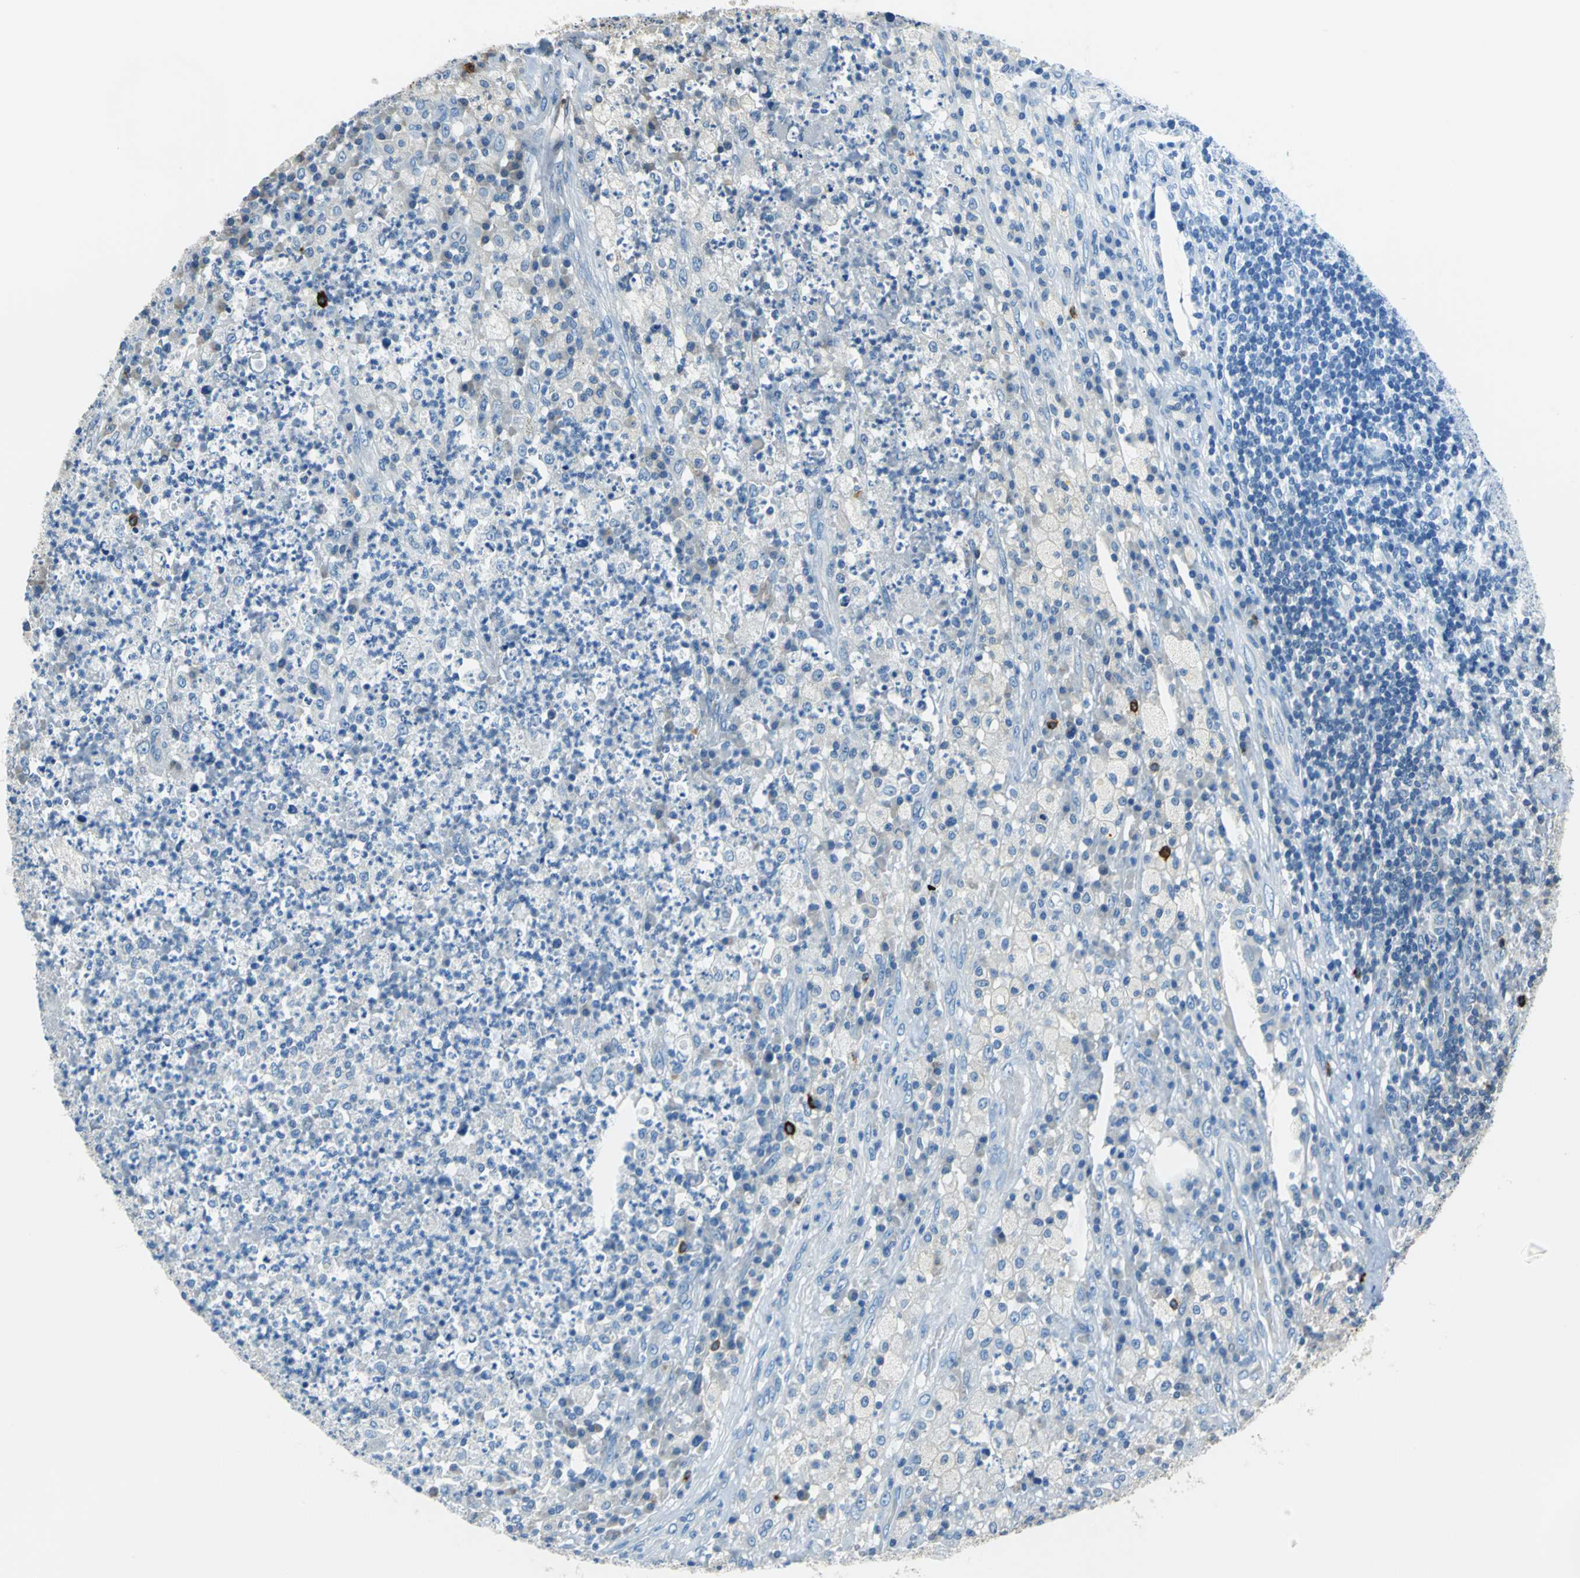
{"staining": {"intensity": "negative", "quantity": "none", "location": "none"}, "tissue": "testis cancer", "cell_type": "Tumor cells", "image_type": "cancer", "snomed": [{"axis": "morphology", "description": "Necrosis, NOS"}, {"axis": "morphology", "description": "Carcinoma, Embryonal, NOS"}, {"axis": "topography", "description": "Testis"}], "caption": "Tumor cells show no significant staining in embryonal carcinoma (testis).", "gene": "CPA3", "patient": {"sex": "male", "age": 19}}